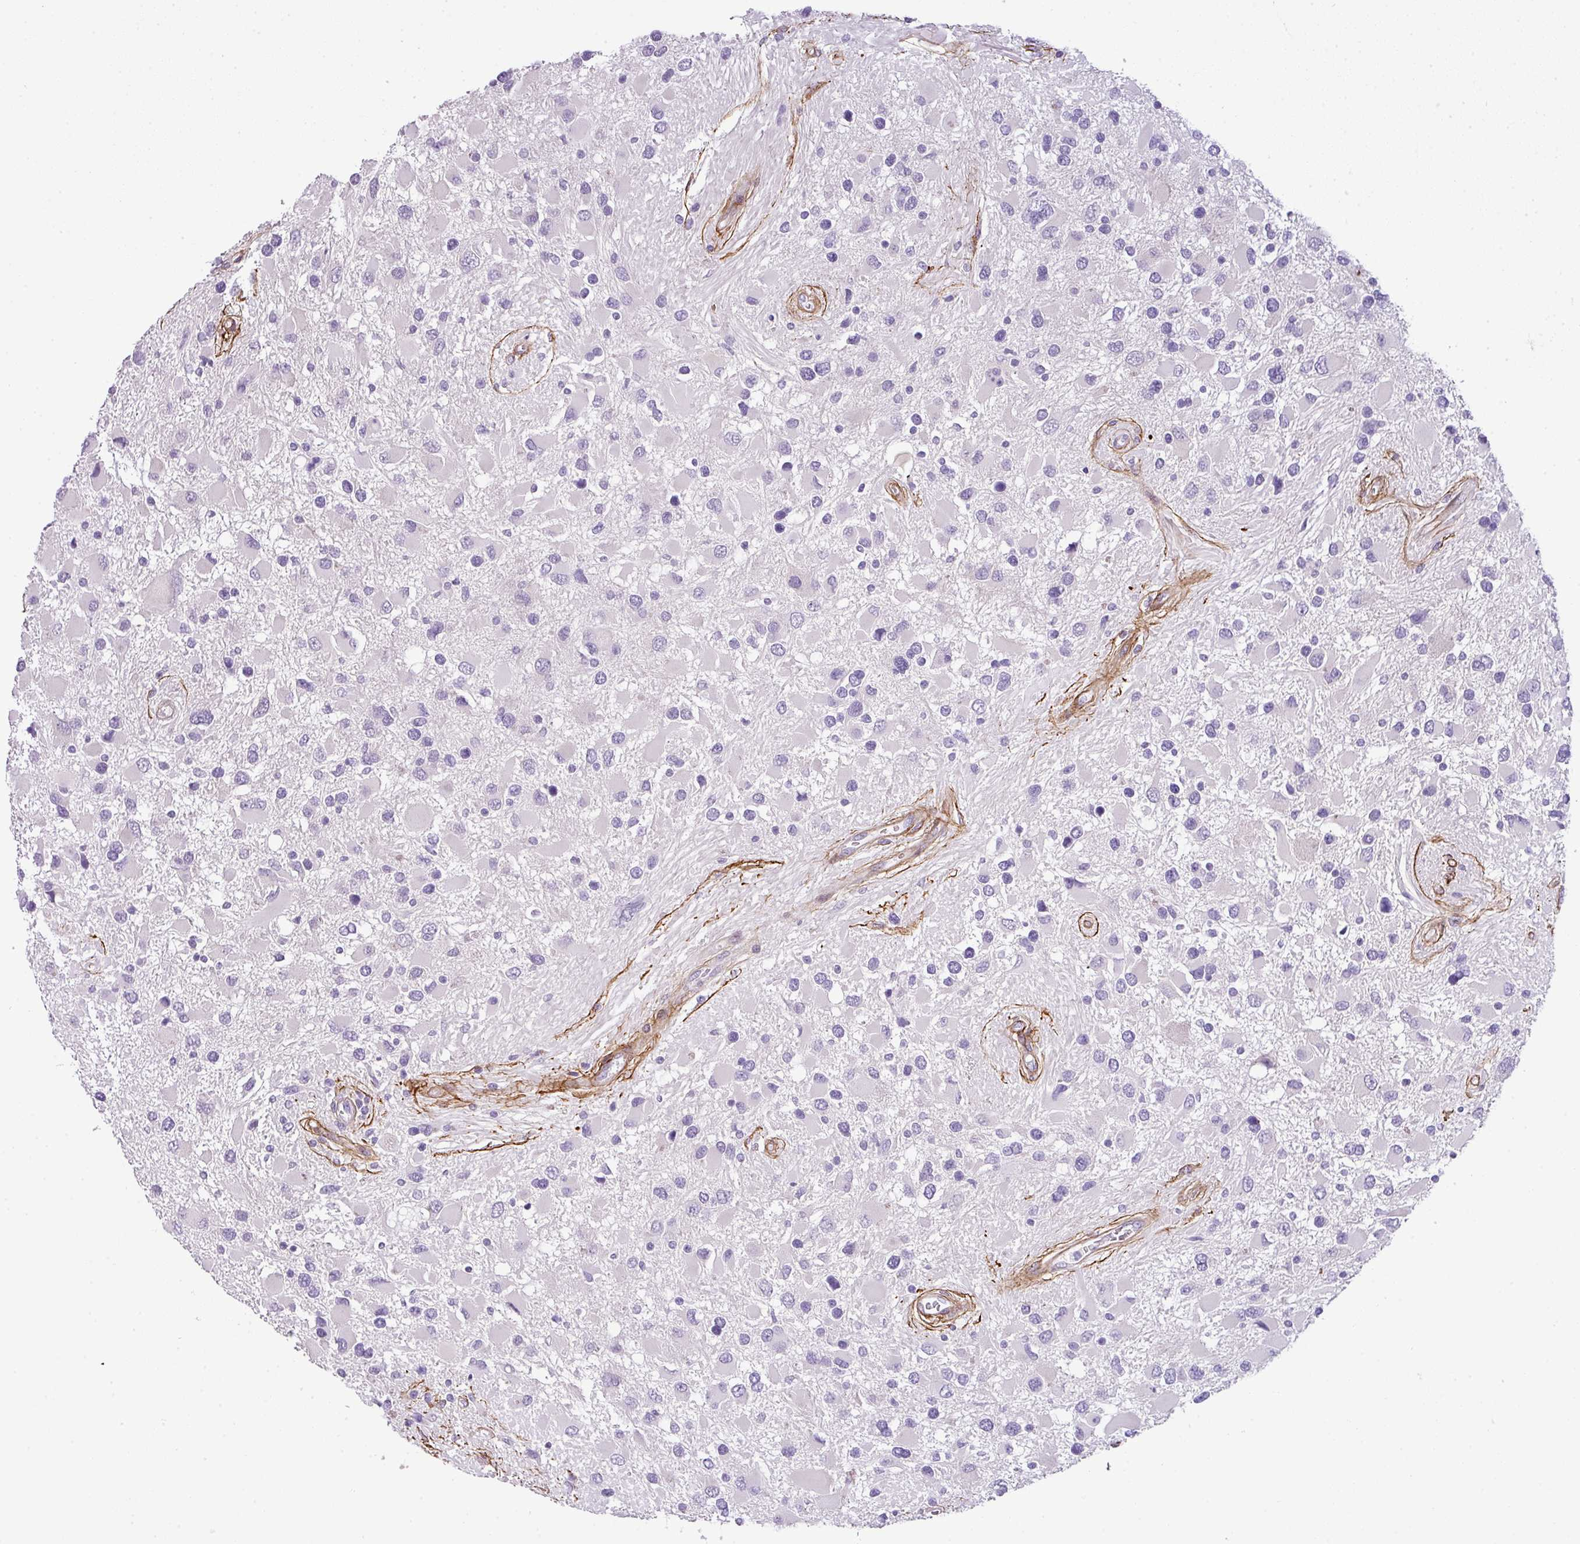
{"staining": {"intensity": "negative", "quantity": "none", "location": "none"}, "tissue": "glioma", "cell_type": "Tumor cells", "image_type": "cancer", "snomed": [{"axis": "morphology", "description": "Glioma, malignant, High grade"}, {"axis": "topography", "description": "Brain"}], "caption": "Image shows no protein expression in tumor cells of glioma tissue.", "gene": "PARD6G", "patient": {"sex": "male", "age": 53}}